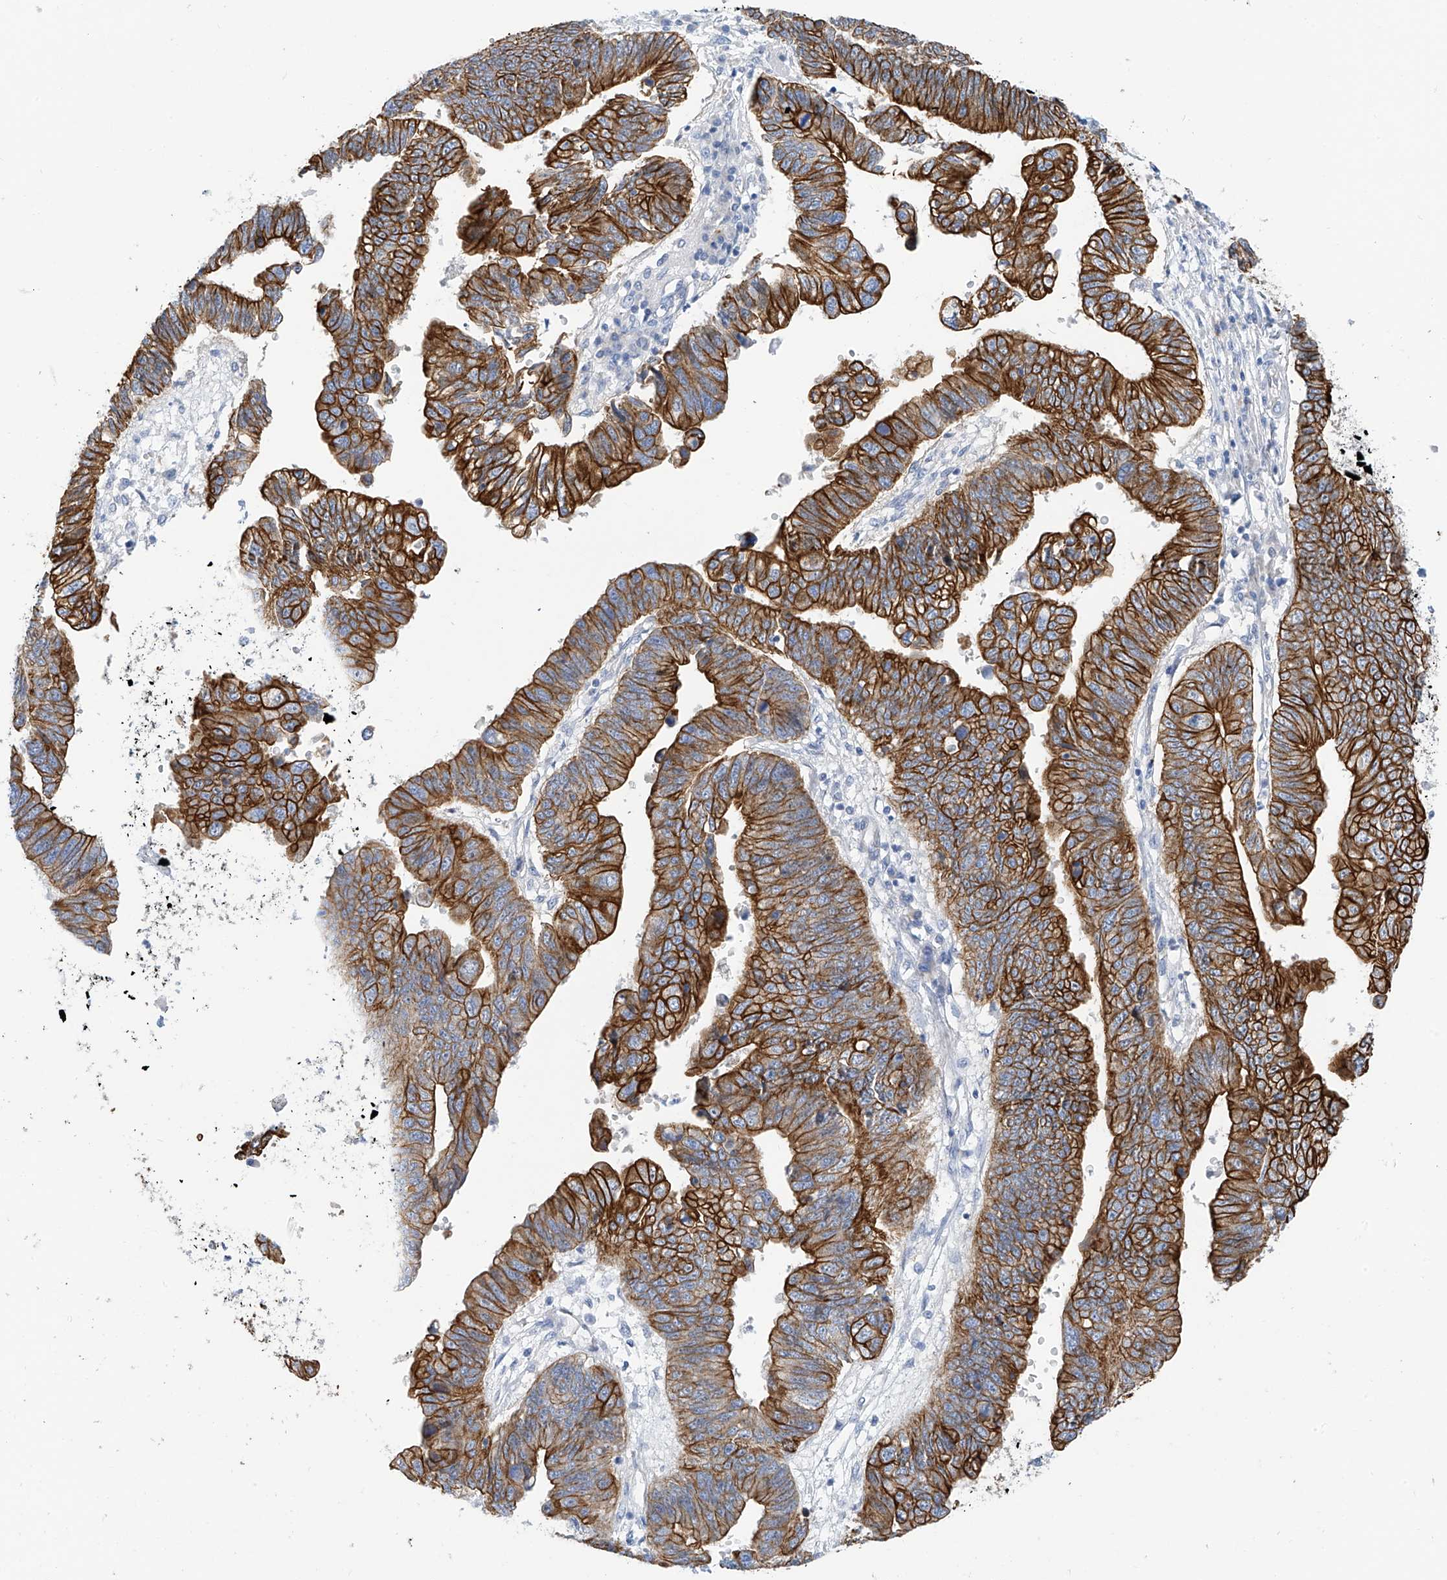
{"staining": {"intensity": "strong", "quantity": ">75%", "location": "cytoplasmic/membranous"}, "tissue": "stomach cancer", "cell_type": "Tumor cells", "image_type": "cancer", "snomed": [{"axis": "morphology", "description": "Adenocarcinoma, NOS"}, {"axis": "topography", "description": "Stomach"}], "caption": "DAB immunohistochemical staining of stomach cancer (adenocarcinoma) exhibits strong cytoplasmic/membranous protein positivity in about >75% of tumor cells.", "gene": "PIK3C2B", "patient": {"sex": "male", "age": 59}}